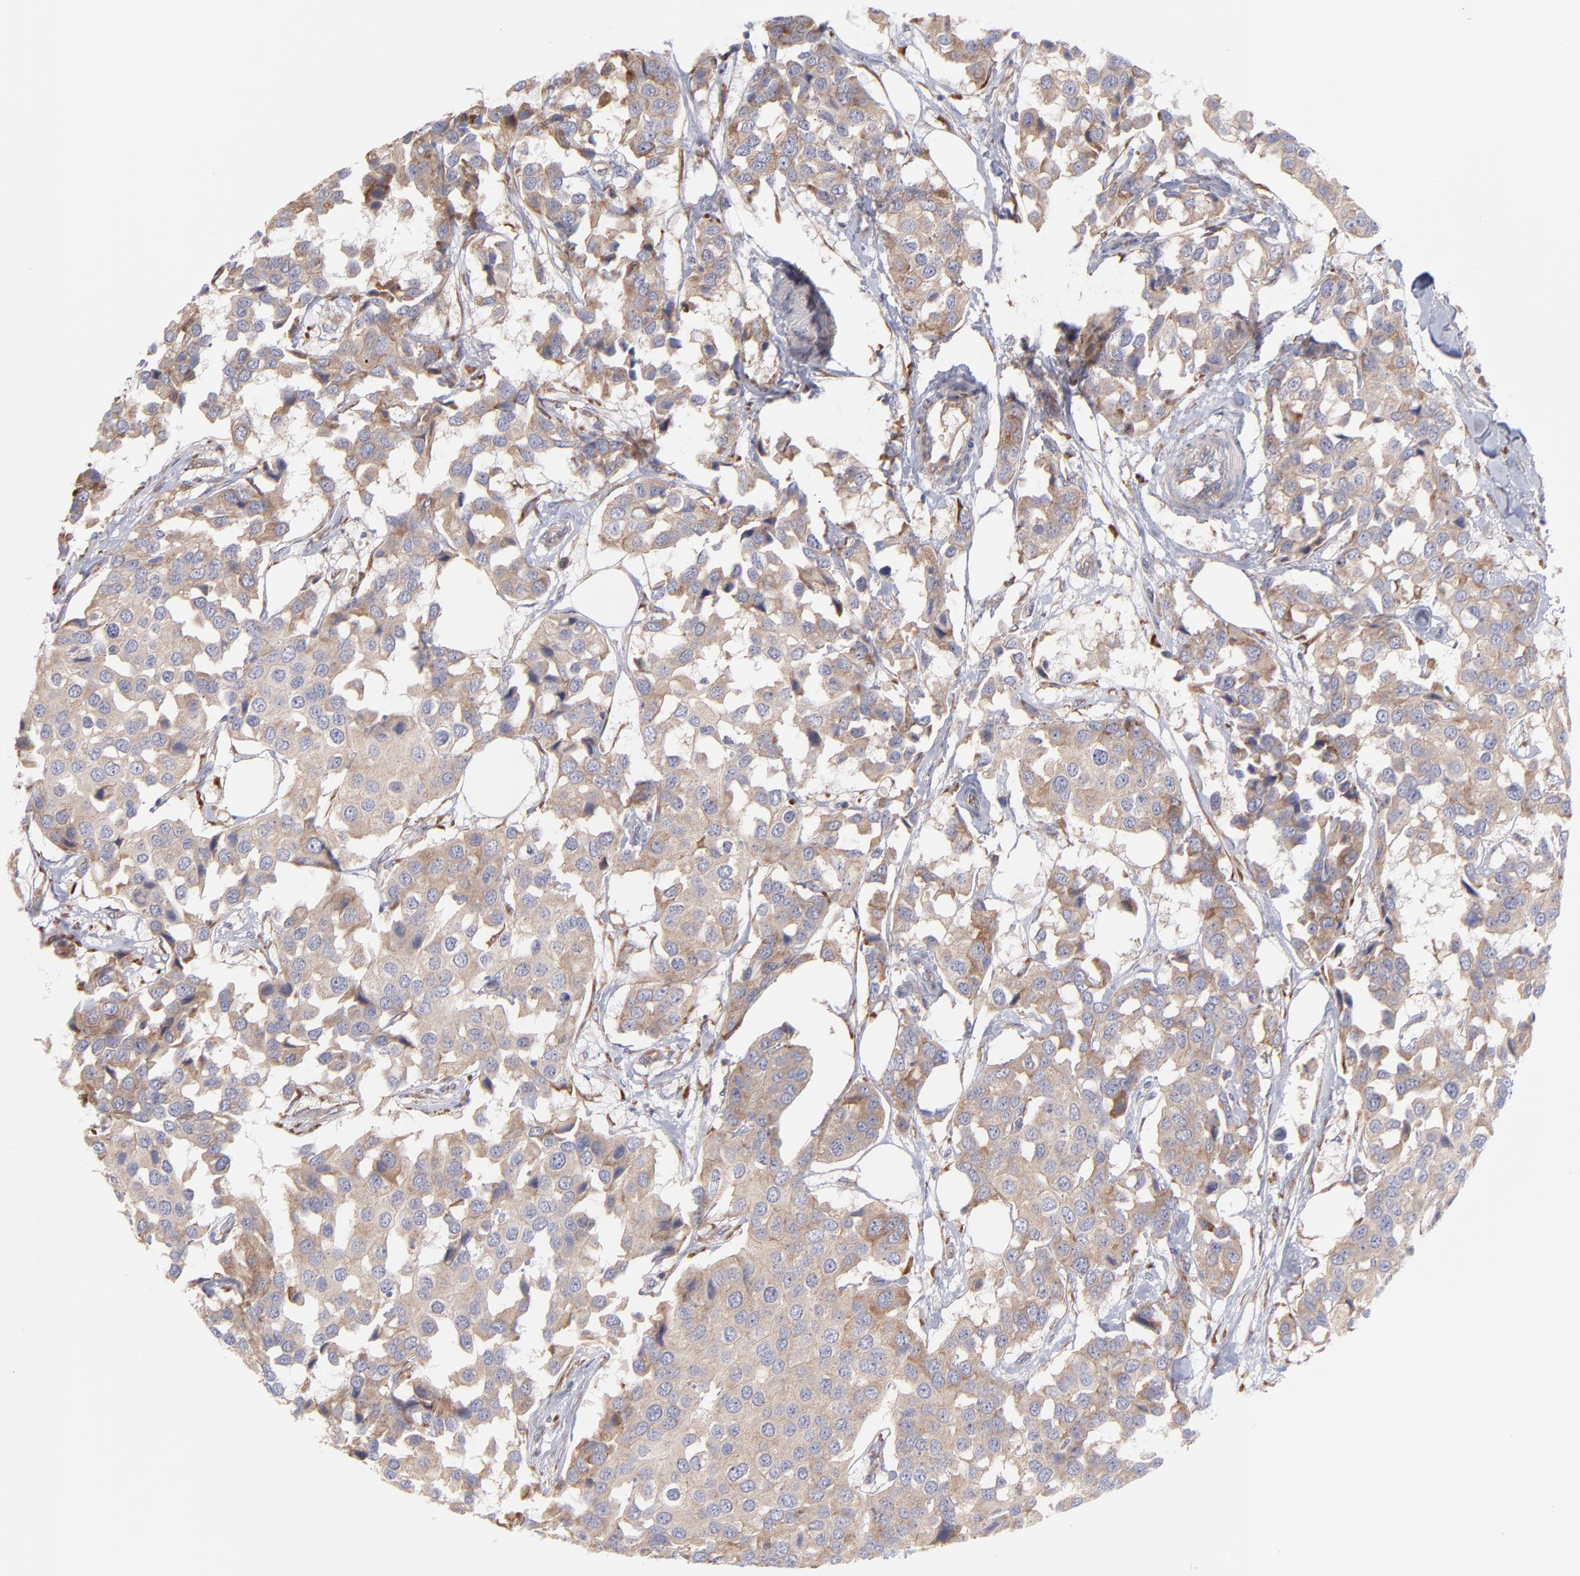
{"staining": {"intensity": "weak", "quantity": "25%-75%", "location": "cytoplasmic/membranous"}, "tissue": "breast cancer", "cell_type": "Tumor cells", "image_type": "cancer", "snomed": [{"axis": "morphology", "description": "Duct carcinoma"}, {"axis": "topography", "description": "Breast"}], "caption": "Immunohistochemistry of breast intraductal carcinoma displays low levels of weak cytoplasmic/membranous positivity in about 25%-75% of tumor cells.", "gene": "RPLP0", "patient": {"sex": "female", "age": 80}}